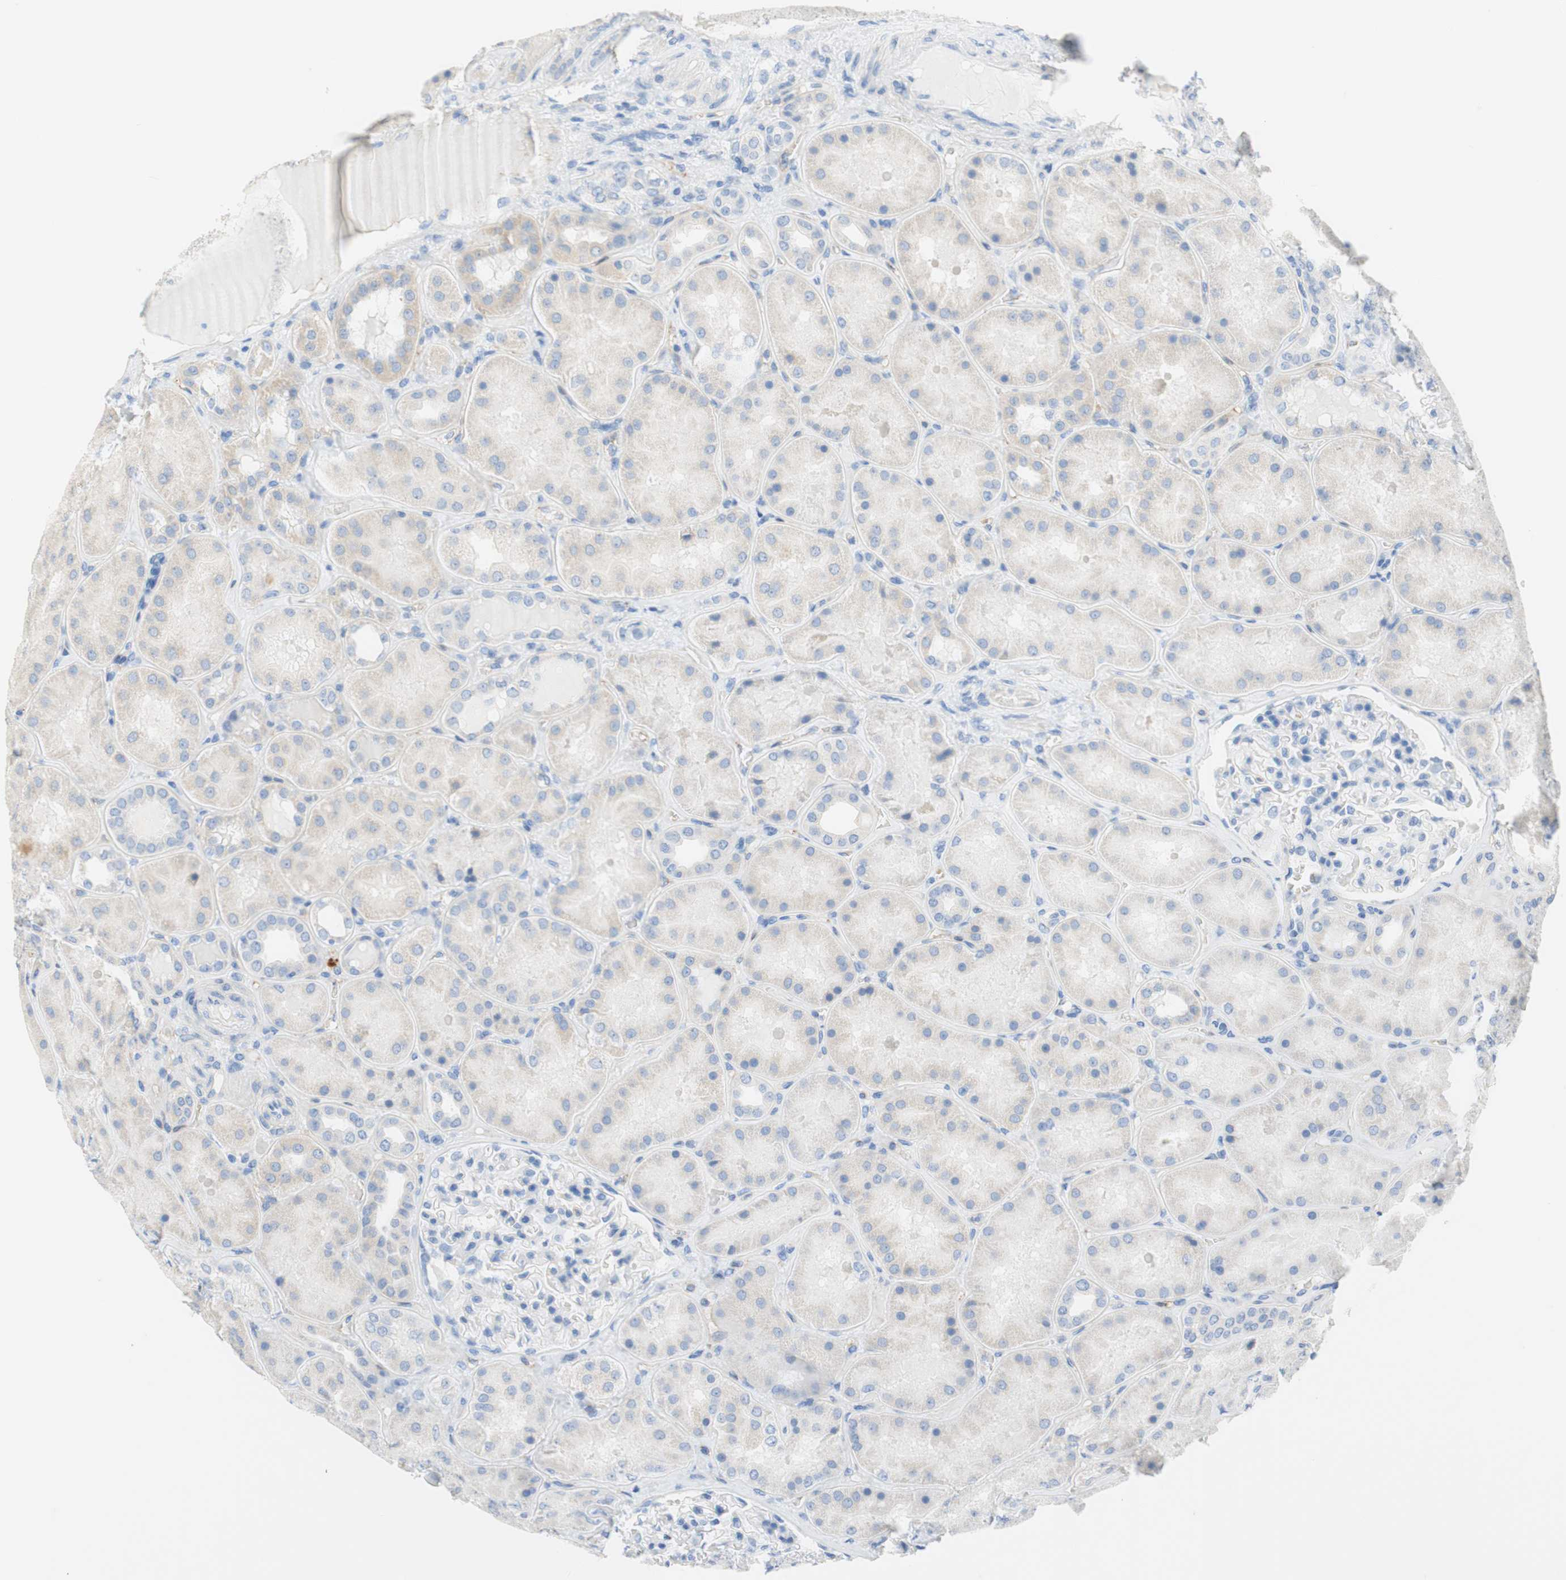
{"staining": {"intensity": "negative", "quantity": "none", "location": "none"}, "tissue": "kidney", "cell_type": "Cells in glomeruli", "image_type": "normal", "snomed": [{"axis": "morphology", "description": "Normal tissue, NOS"}, {"axis": "topography", "description": "Kidney"}], "caption": "This is an immunohistochemistry image of benign human kidney. There is no expression in cells in glomeruli.", "gene": "CEACAM1", "patient": {"sex": "female", "age": 56}}